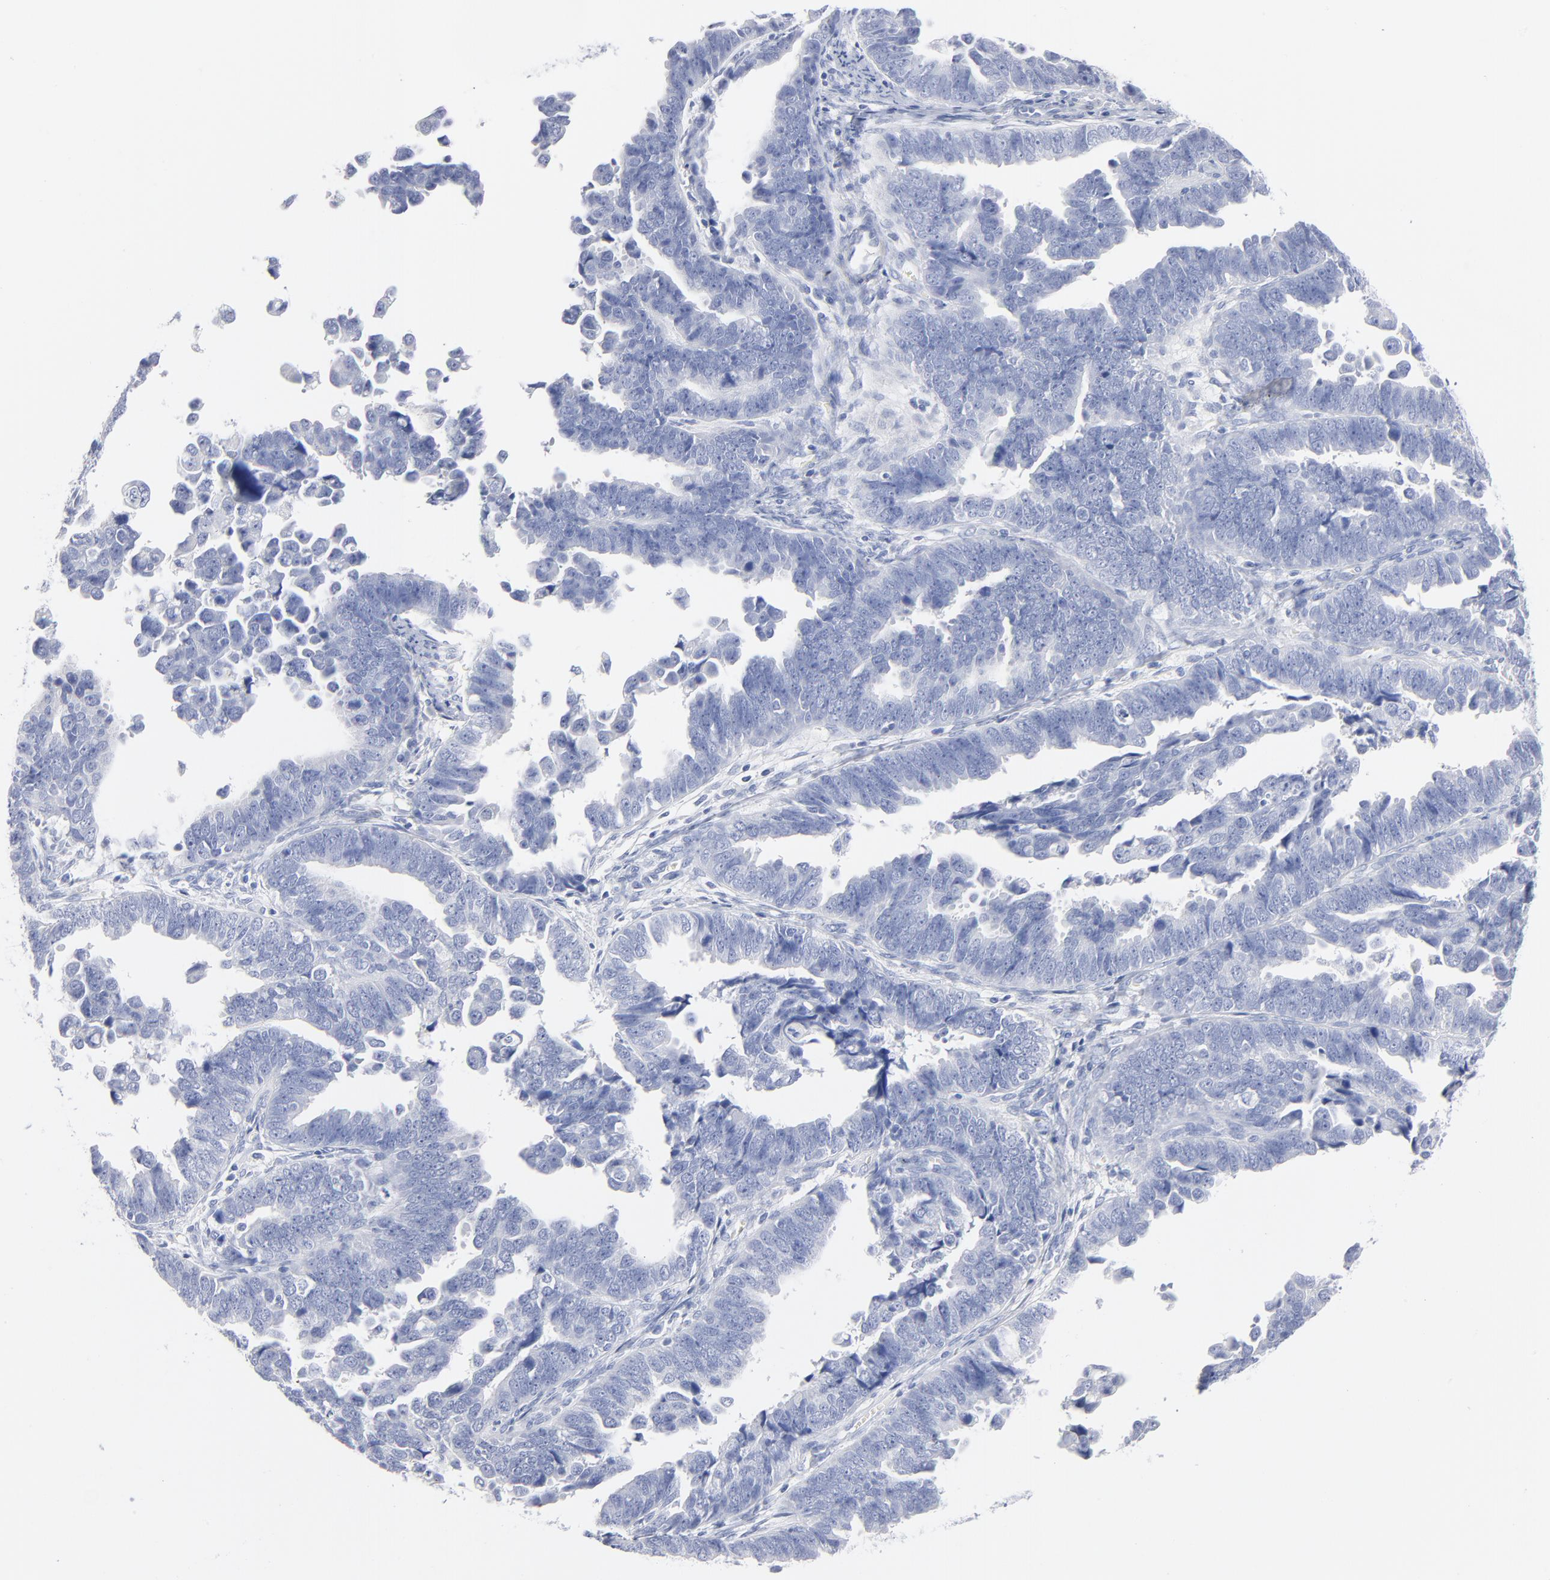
{"staining": {"intensity": "negative", "quantity": "none", "location": "none"}, "tissue": "endometrial cancer", "cell_type": "Tumor cells", "image_type": "cancer", "snomed": [{"axis": "morphology", "description": "Adenocarcinoma, NOS"}, {"axis": "topography", "description": "Endometrium"}], "caption": "DAB (3,3'-diaminobenzidine) immunohistochemical staining of human adenocarcinoma (endometrial) shows no significant positivity in tumor cells.", "gene": "AGTR1", "patient": {"sex": "female", "age": 75}}